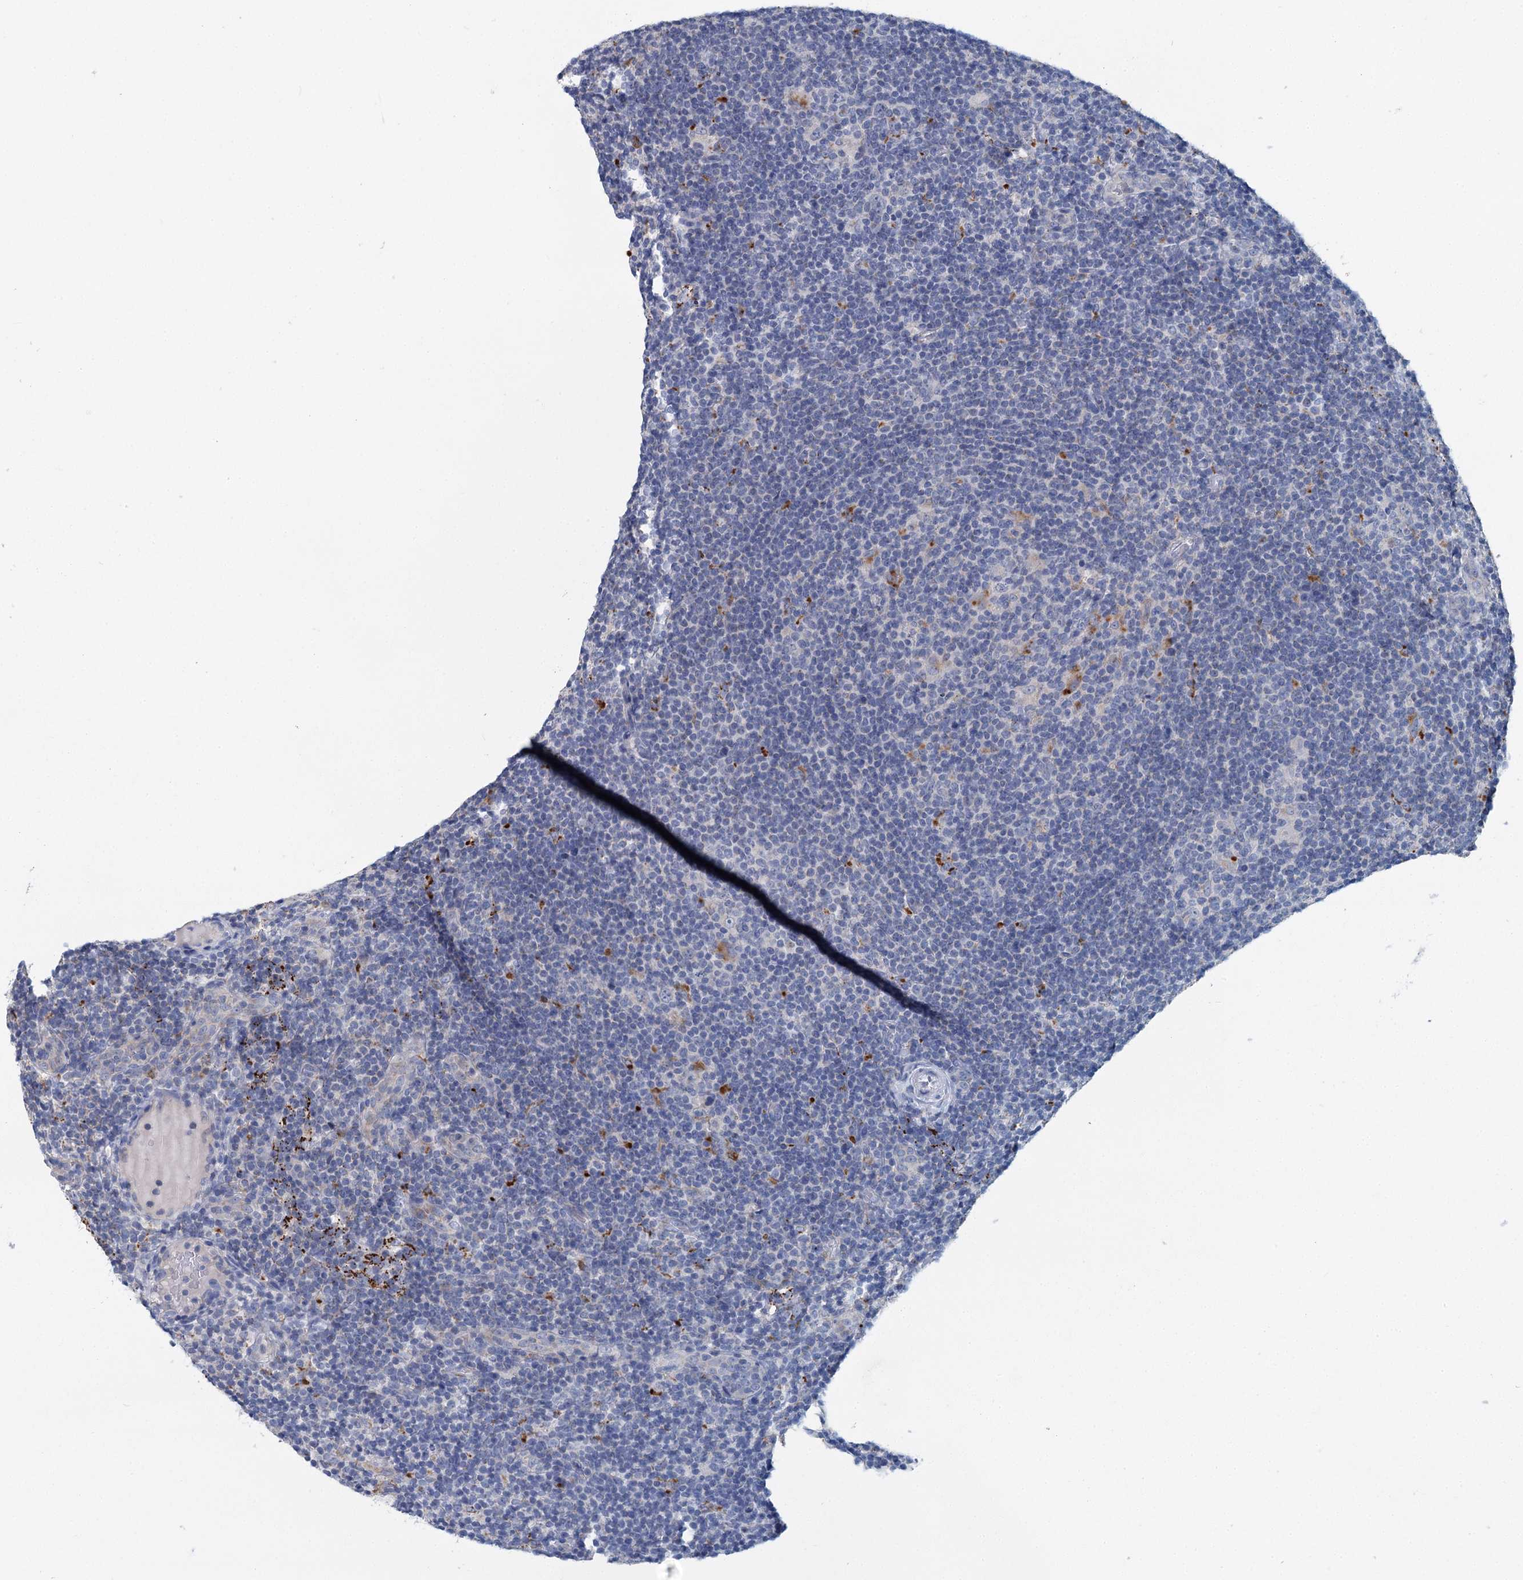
{"staining": {"intensity": "negative", "quantity": "none", "location": "none"}, "tissue": "lymphoma", "cell_type": "Tumor cells", "image_type": "cancer", "snomed": [{"axis": "morphology", "description": "Hodgkin's disease, NOS"}, {"axis": "topography", "description": "Lymph node"}], "caption": "Immunohistochemical staining of human Hodgkin's disease demonstrates no significant expression in tumor cells. Brightfield microscopy of immunohistochemistry (IHC) stained with DAB (brown) and hematoxylin (blue), captured at high magnification.", "gene": "ANKRD16", "patient": {"sex": "female", "age": 57}}